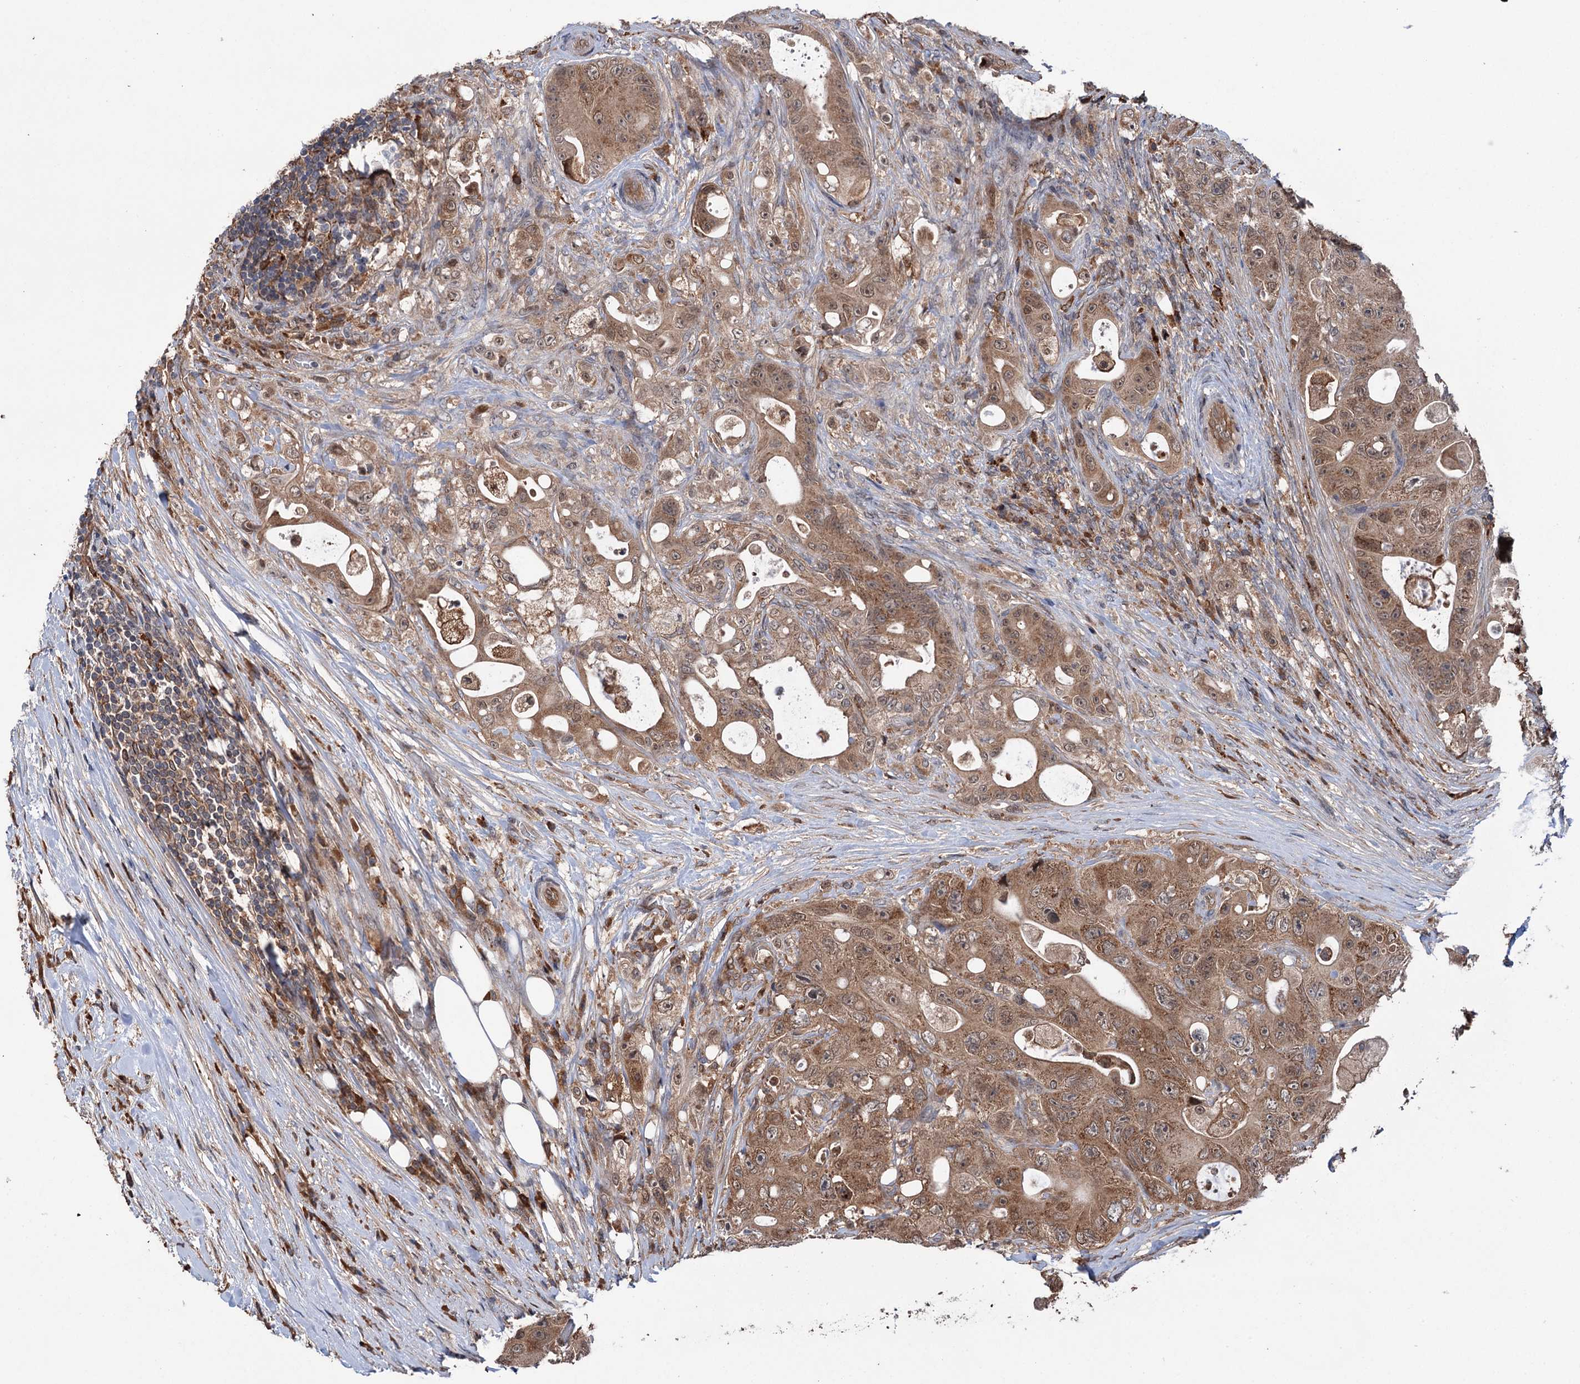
{"staining": {"intensity": "moderate", "quantity": ">75%", "location": "cytoplasmic/membranous,nuclear"}, "tissue": "colorectal cancer", "cell_type": "Tumor cells", "image_type": "cancer", "snomed": [{"axis": "morphology", "description": "Adenocarcinoma, NOS"}, {"axis": "topography", "description": "Colon"}], "caption": "Tumor cells display medium levels of moderate cytoplasmic/membranous and nuclear positivity in approximately >75% of cells in colorectal cancer (adenocarcinoma).", "gene": "NCAPD2", "patient": {"sex": "female", "age": 46}}